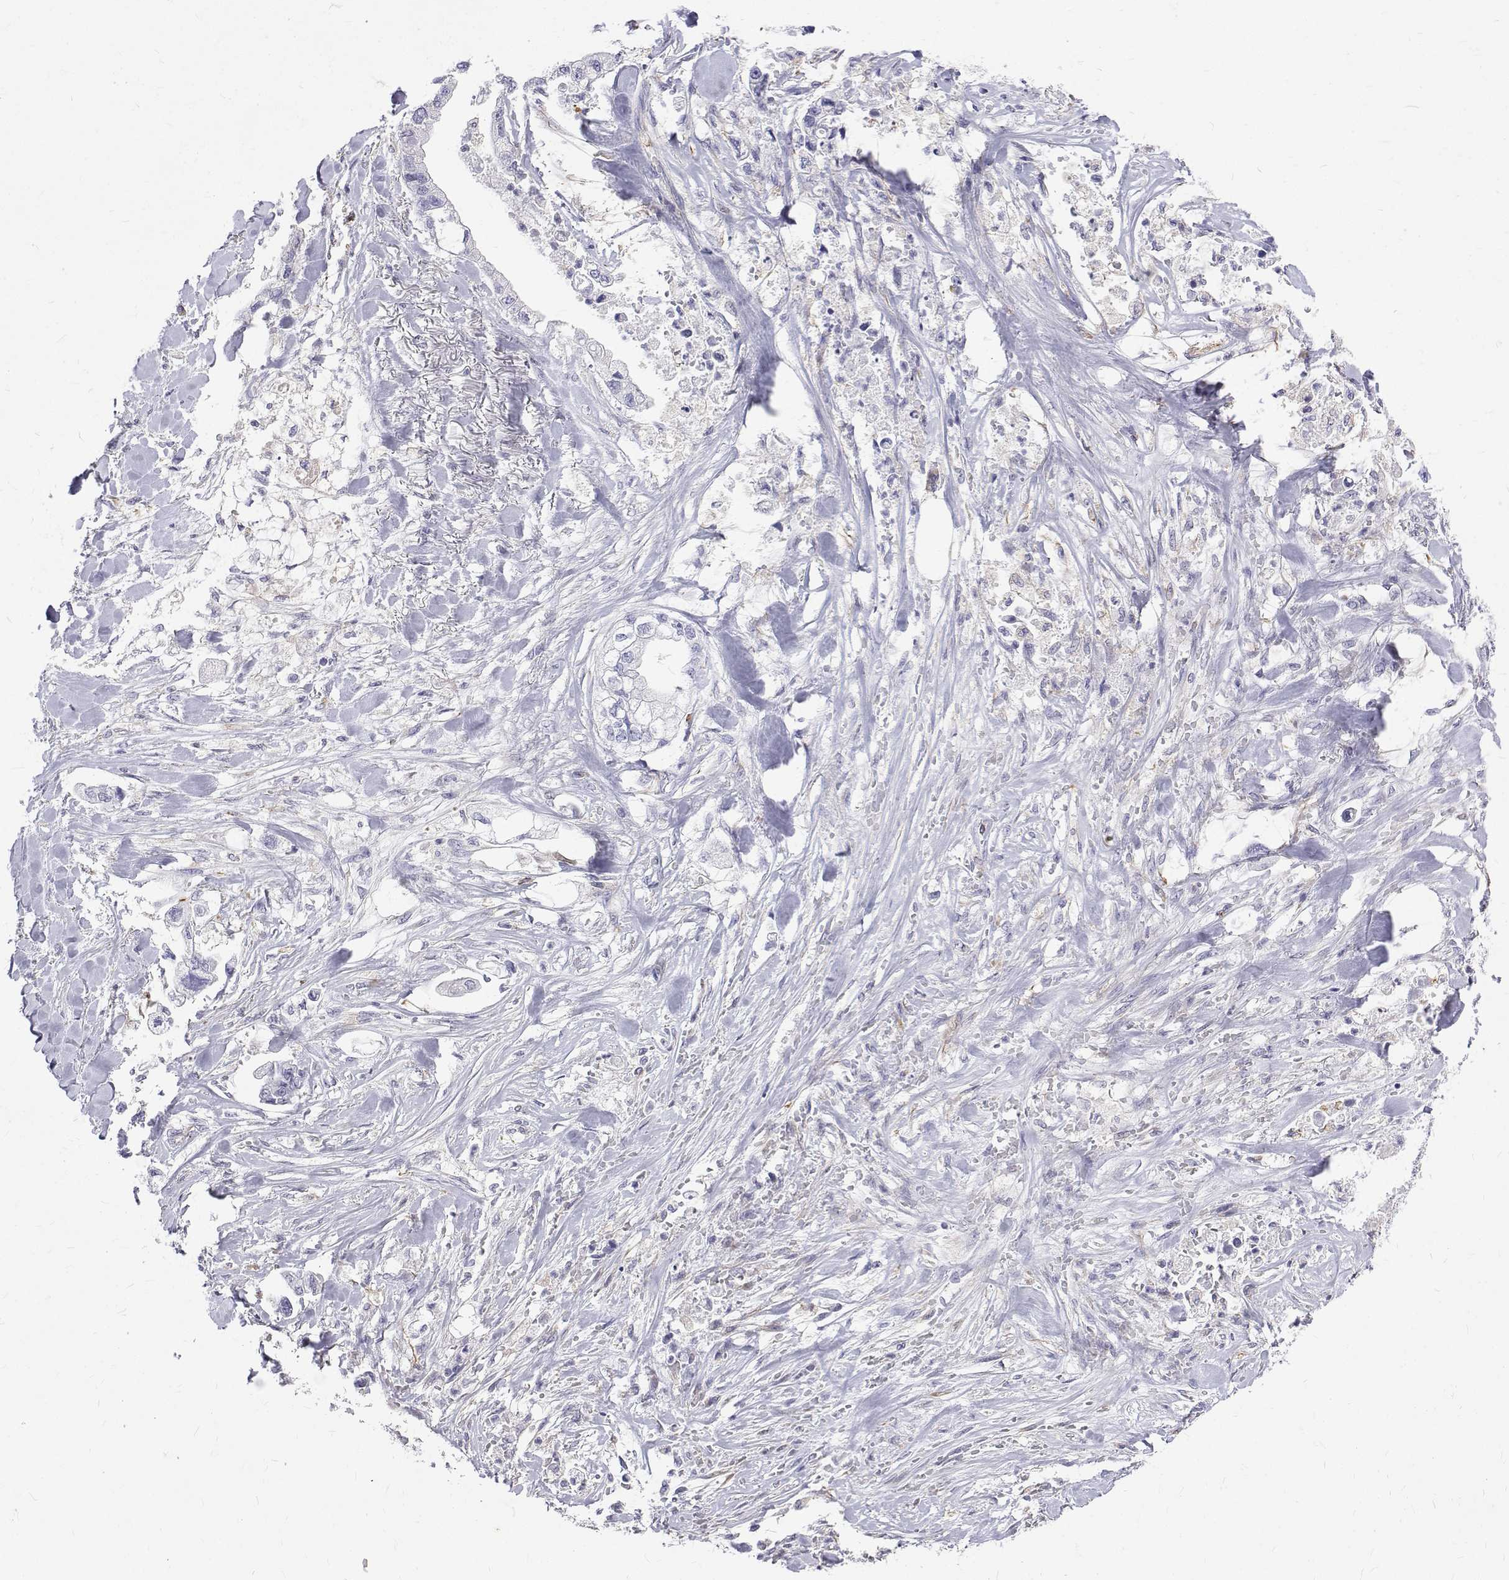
{"staining": {"intensity": "negative", "quantity": "none", "location": "none"}, "tissue": "stomach cancer", "cell_type": "Tumor cells", "image_type": "cancer", "snomed": [{"axis": "morphology", "description": "Adenocarcinoma, NOS"}, {"axis": "topography", "description": "Stomach"}], "caption": "This is an immunohistochemistry photomicrograph of human stomach adenocarcinoma. There is no staining in tumor cells.", "gene": "OPRPN", "patient": {"sex": "male", "age": 62}}